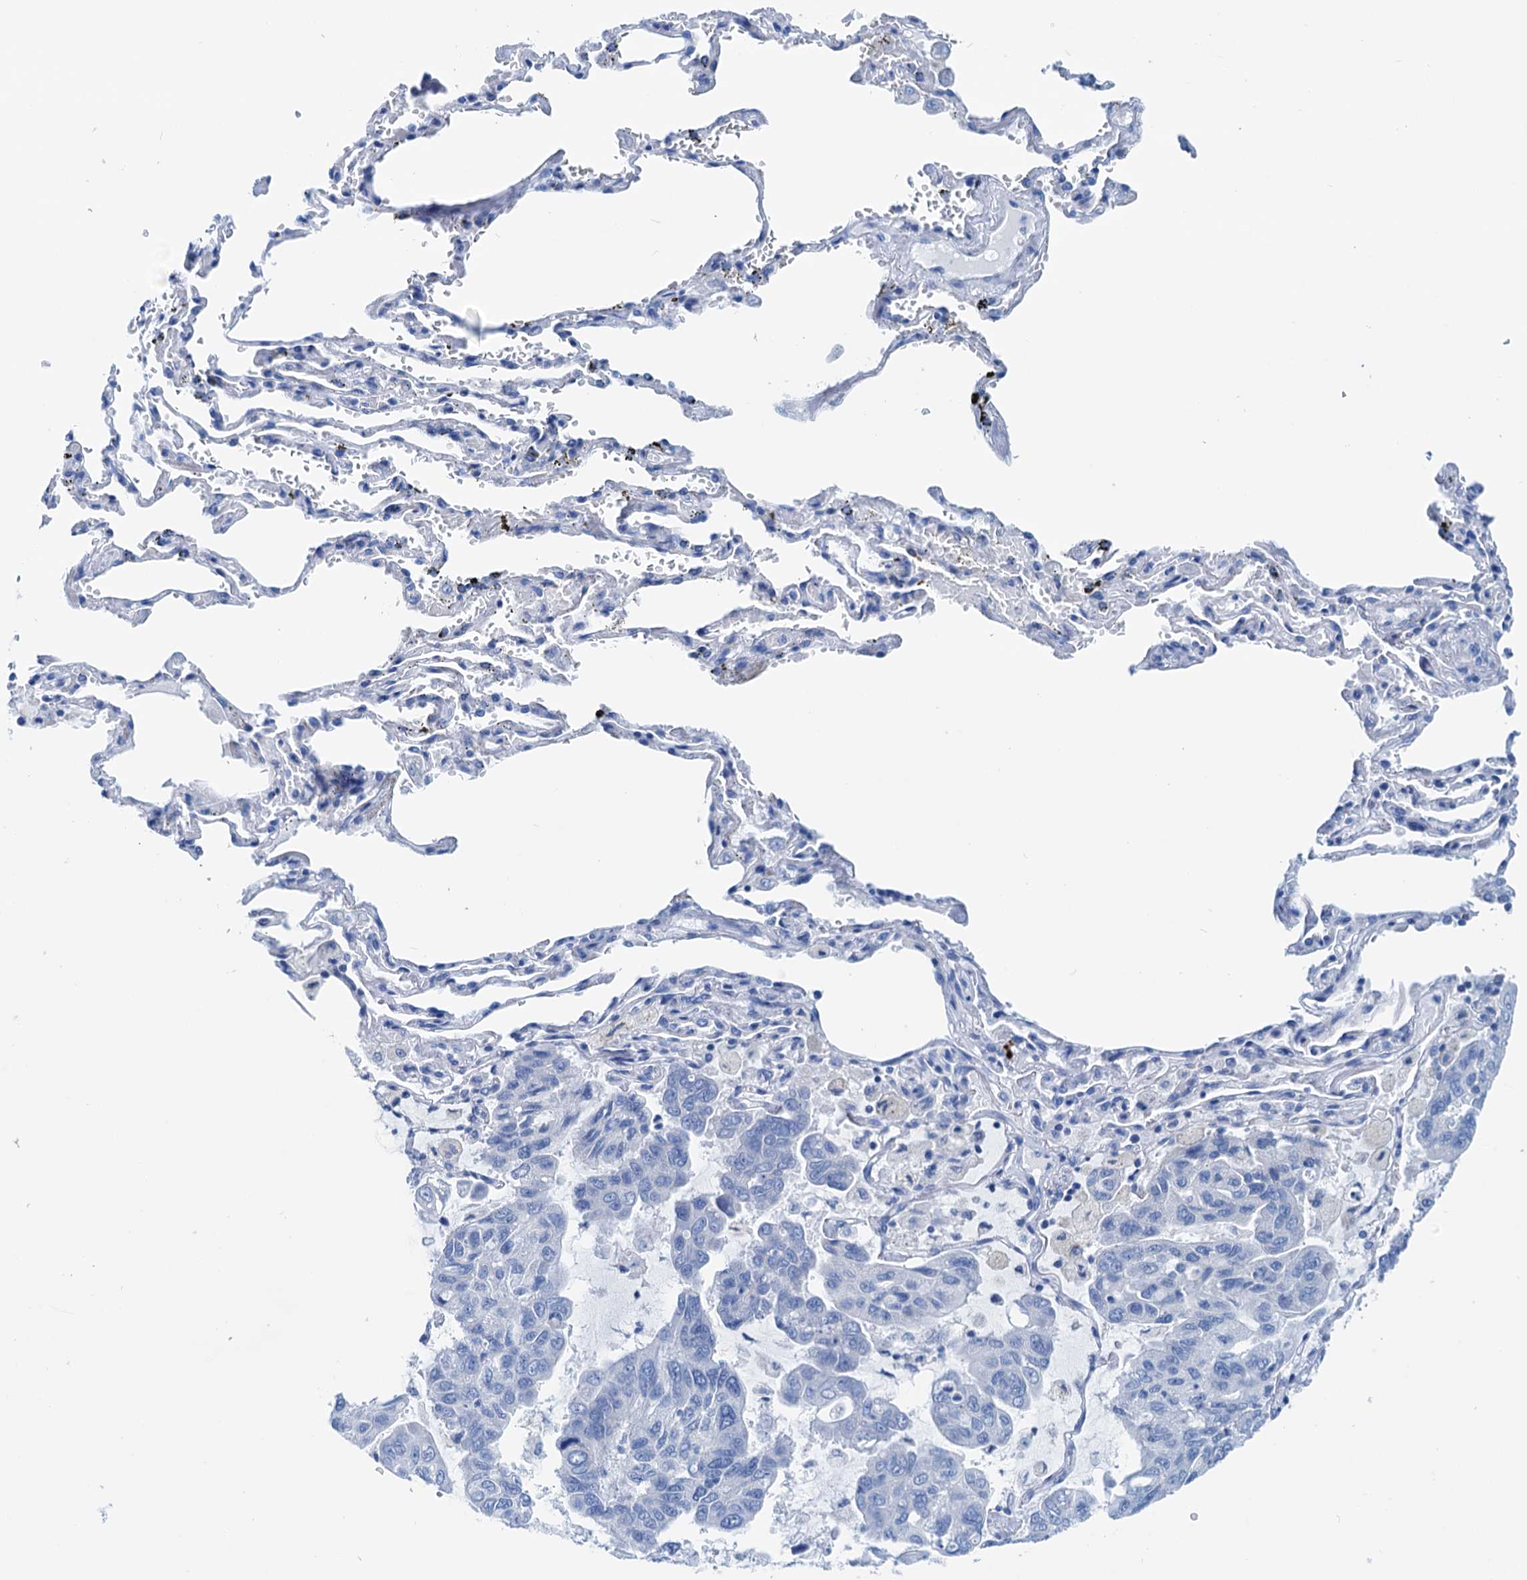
{"staining": {"intensity": "negative", "quantity": "none", "location": "none"}, "tissue": "lung cancer", "cell_type": "Tumor cells", "image_type": "cancer", "snomed": [{"axis": "morphology", "description": "Adenocarcinoma, NOS"}, {"axis": "topography", "description": "Lung"}], "caption": "IHC of human lung cancer exhibits no staining in tumor cells.", "gene": "KNDC1", "patient": {"sex": "male", "age": 64}}